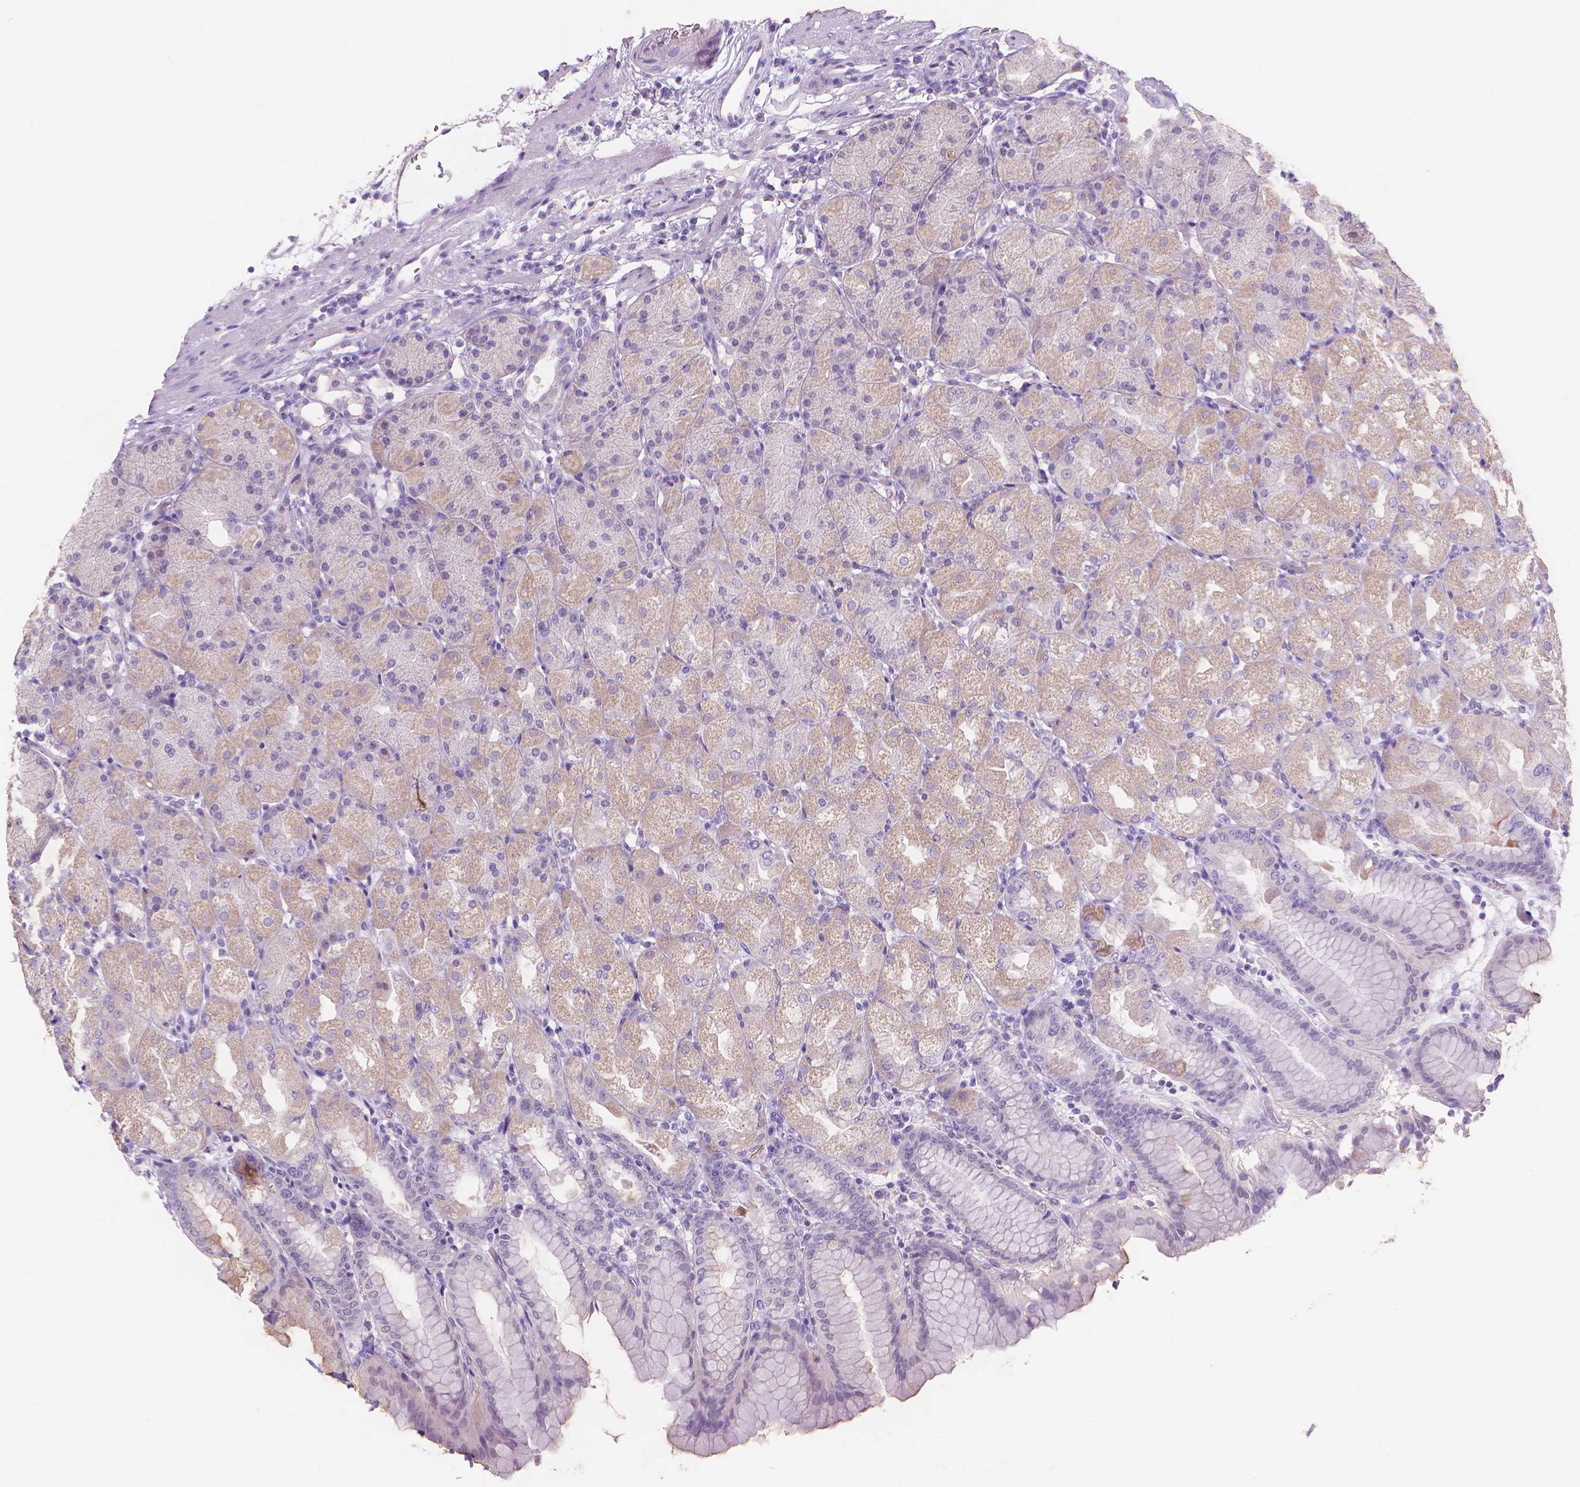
{"staining": {"intensity": "weak", "quantity": "25%-75%", "location": "cytoplasmic/membranous"}, "tissue": "stomach", "cell_type": "Glandular cells", "image_type": "normal", "snomed": [{"axis": "morphology", "description": "Normal tissue, NOS"}, {"axis": "topography", "description": "Stomach, upper"}, {"axis": "topography", "description": "Stomach"}, {"axis": "topography", "description": "Stomach, lower"}], "caption": "Weak cytoplasmic/membranous positivity for a protein is seen in about 25%-75% of glandular cells of unremarkable stomach using immunohistochemistry.", "gene": "MMP11", "patient": {"sex": "male", "age": 62}}